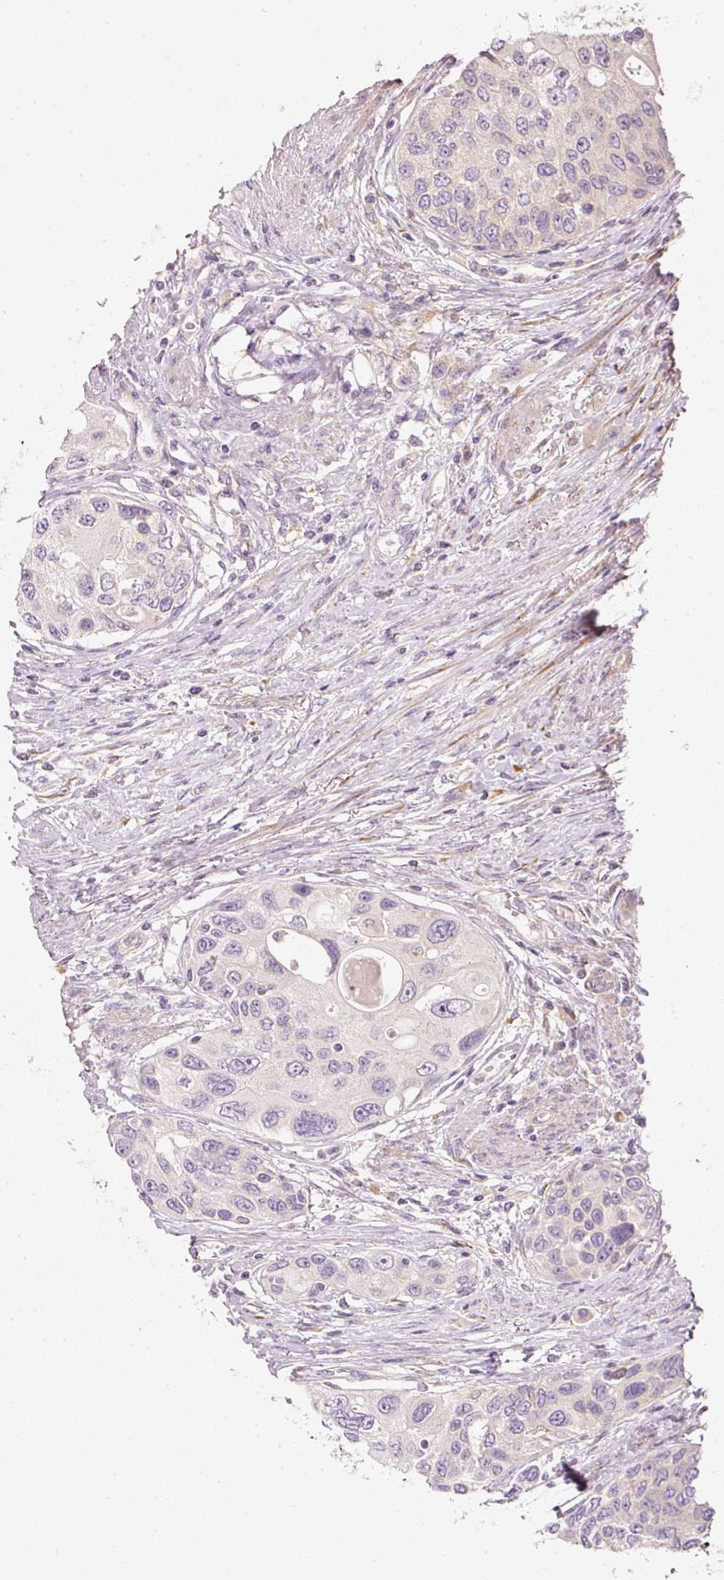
{"staining": {"intensity": "negative", "quantity": "none", "location": "none"}, "tissue": "urothelial cancer", "cell_type": "Tumor cells", "image_type": "cancer", "snomed": [{"axis": "morphology", "description": "Urothelial carcinoma, High grade"}, {"axis": "topography", "description": "Urinary bladder"}], "caption": "Tumor cells are negative for protein expression in human urothelial cancer. (DAB (3,3'-diaminobenzidine) immunohistochemistry, high magnification).", "gene": "RNF167", "patient": {"sex": "female", "age": 56}}